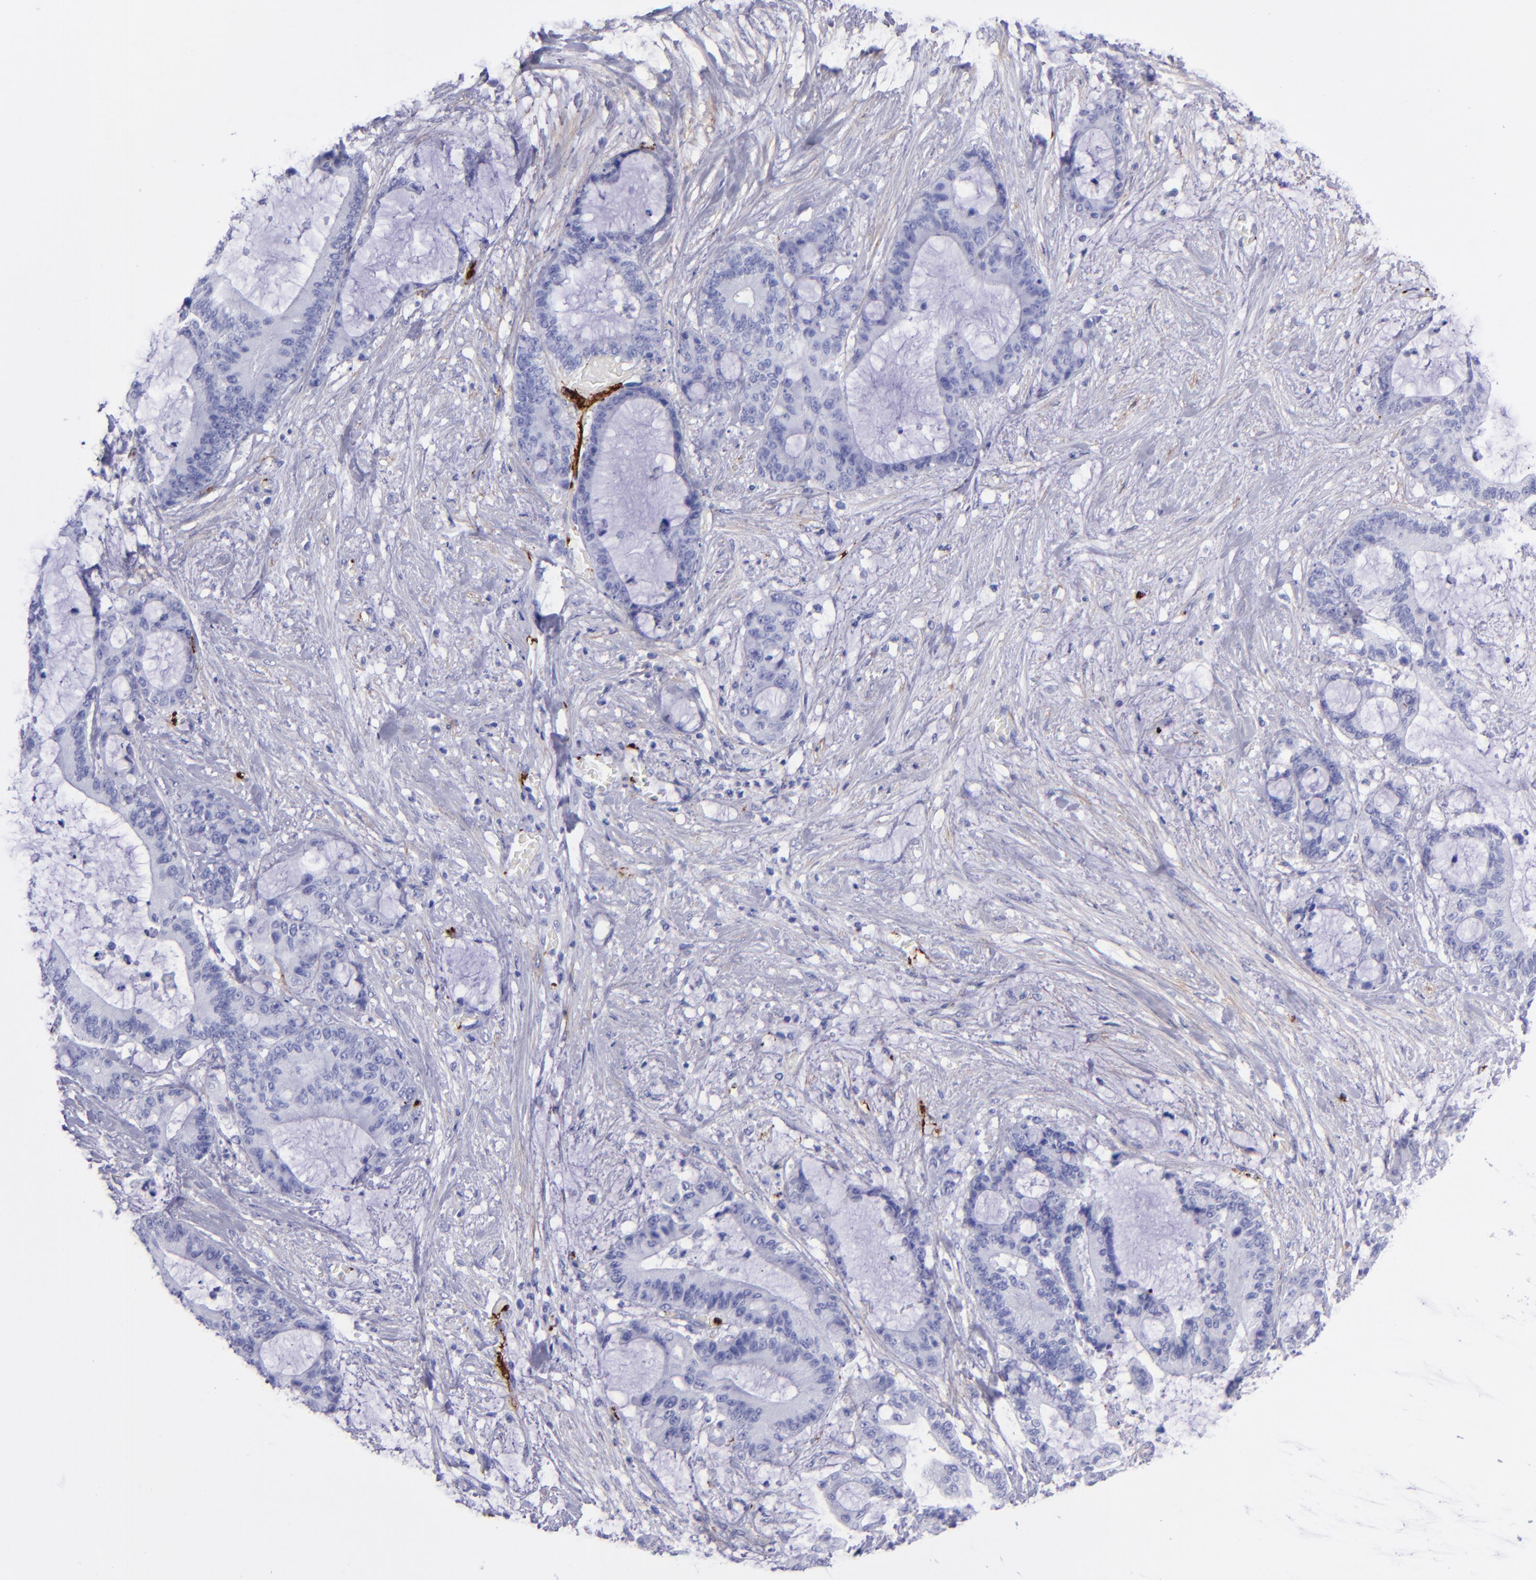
{"staining": {"intensity": "negative", "quantity": "none", "location": "none"}, "tissue": "liver cancer", "cell_type": "Tumor cells", "image_type": "cancer", "snomed": [{"axis": "morphology", "description": "Cholangiocarcinoma"}, {"axis": "topography", "description": "Liver"}], "caption": "Tumor cells show no significant protein positivity in liver cancer.", "gene": "EFCAB13", "patient": {"sex": "female", "age": 73}}